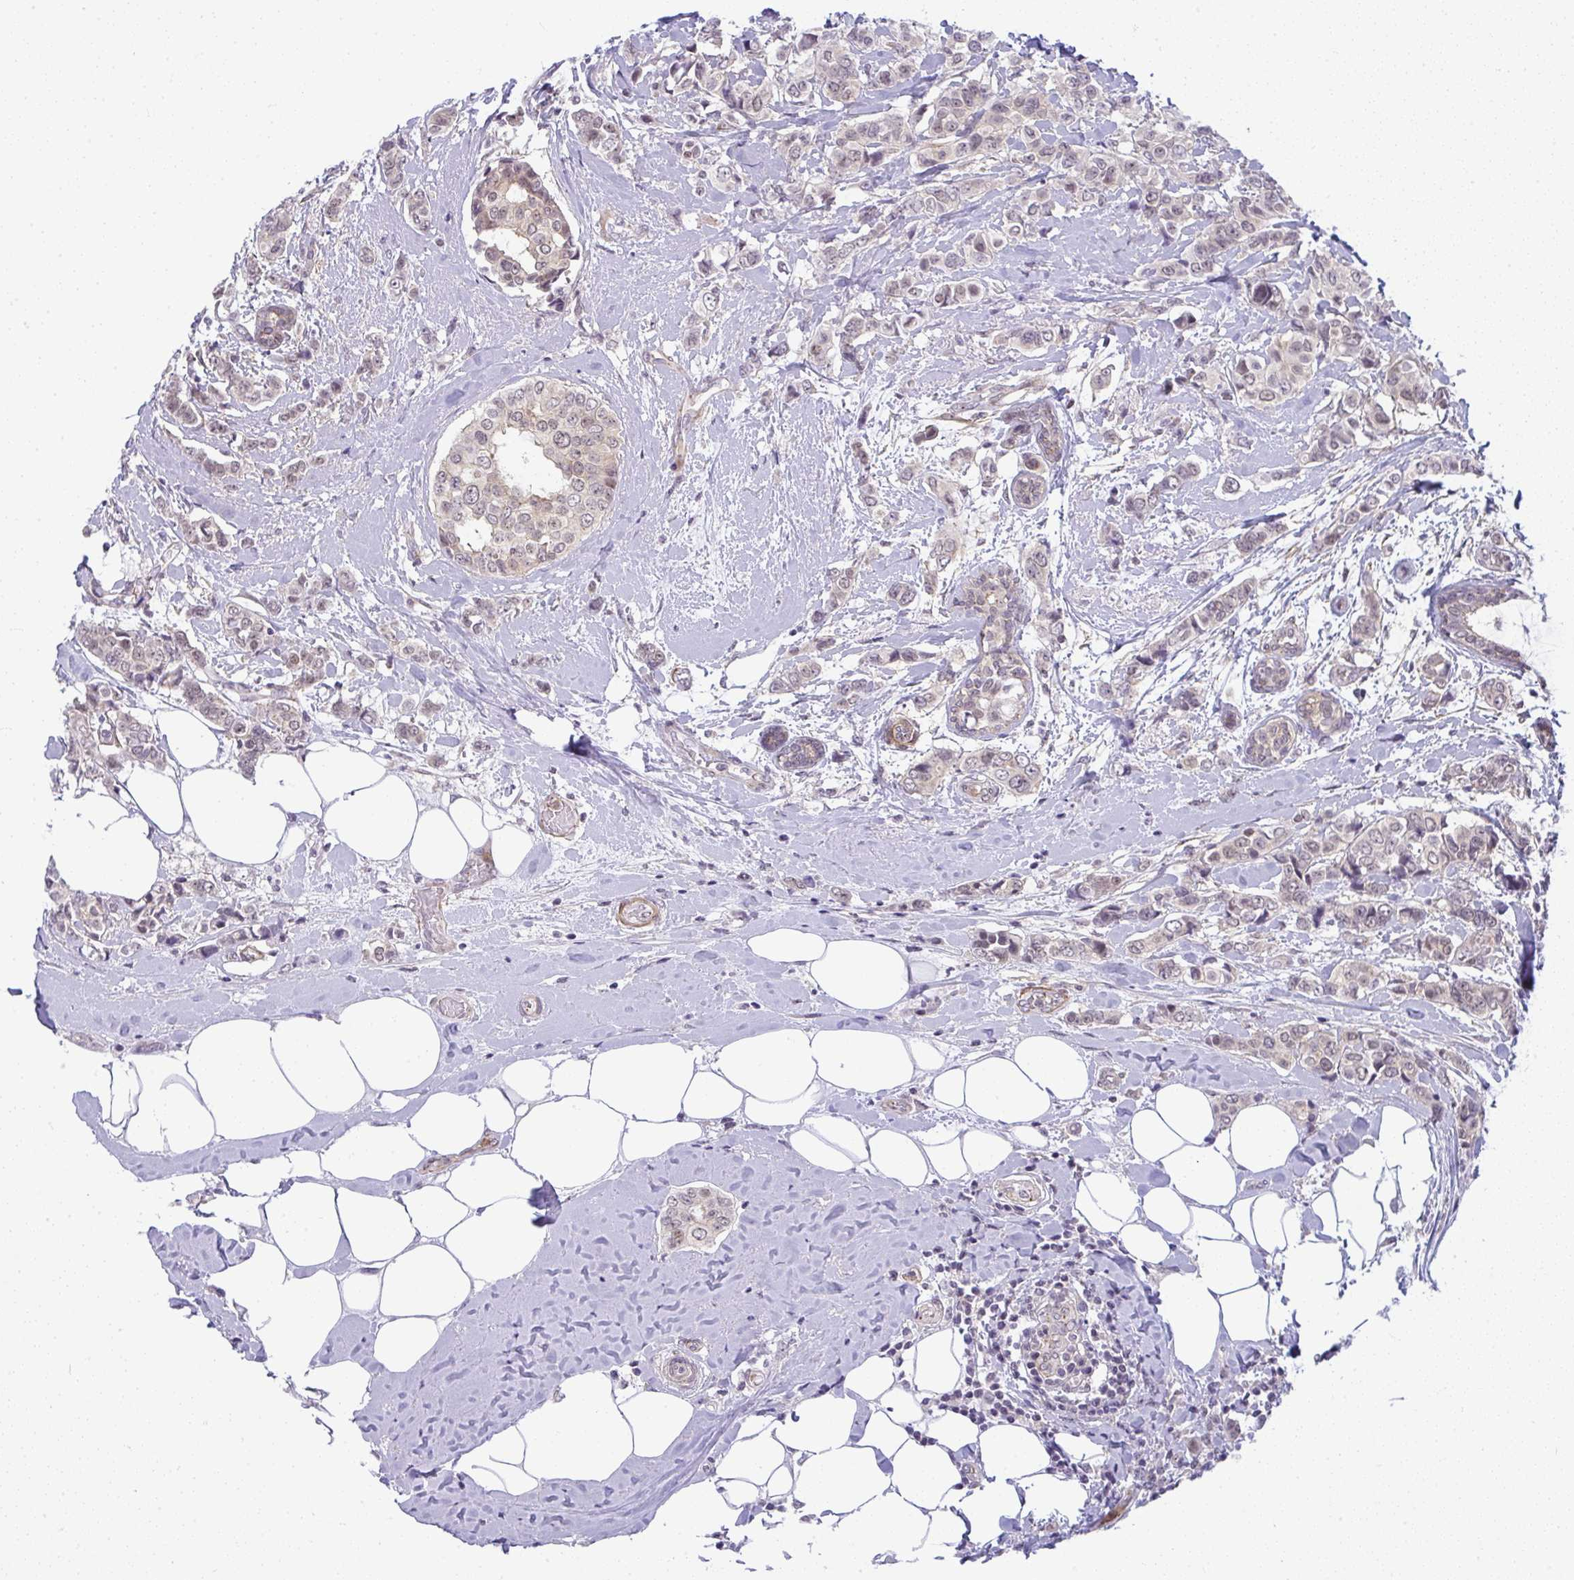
{"staining": {"intensity": "weak", "quantity": "<25%", "location": "nuclear"}, "tissue": "breast cancer", "cell_type": "Tumor cells", "image_type": "cancer", "snomed": [{"axis": "morphology", "description": "Lobular carcinoma"}, {"axis": "topography", "description": "Breast"}], "caption": "Immunohistochemistry photomicrograph of neoplastic tissue: breast cancer (lobular carcinoma) stained with DAB exhibits no significant protein staining in tumor cells.", "gene": "DZIP1", "patient": {"sex": "female", "age": 51}}